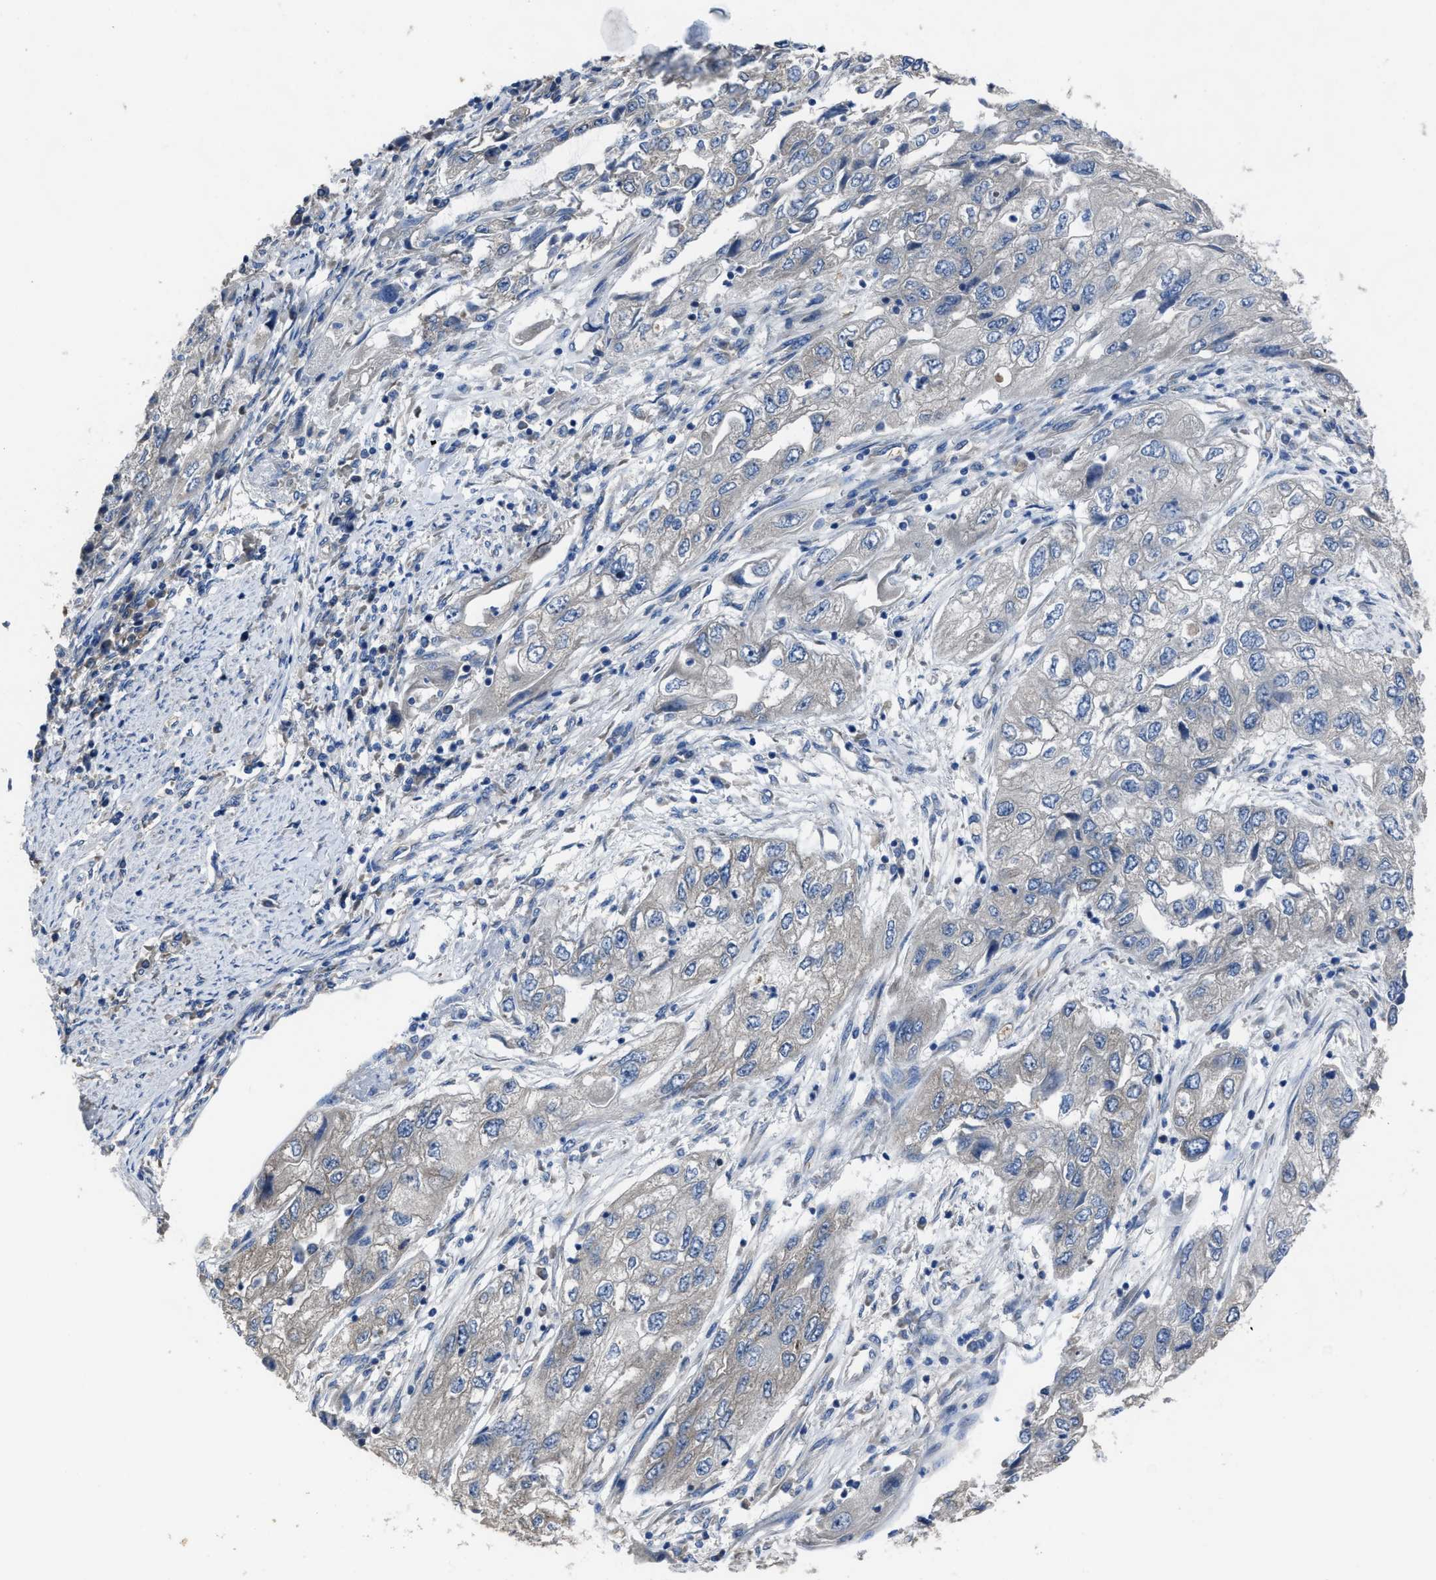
{"staining": {"intensity": "negative", "quantity": "none", "location": "none"}, "tissue": "endometrial cancer", "cell_type": "Tumor cells", "image_type": "cancer", "snomed": [{"axis": "morphology", "description": "Adenocarcinoma, NOS"}, {"axis": "topography", "description": "Endometrium"}], "caption": "A high-resolution photomicrograph shows IHC staining of adenocarcinoma (endometrial), which demonstrates no significant positivity in tumor cells. (DAB (3,3'-diaminobenzidine) immunohistochemistry (IHC) visualized using brightfield microscopy, high magnification).", "gene": "UPF1", "patient": {"sex": "female", "age": 49}}